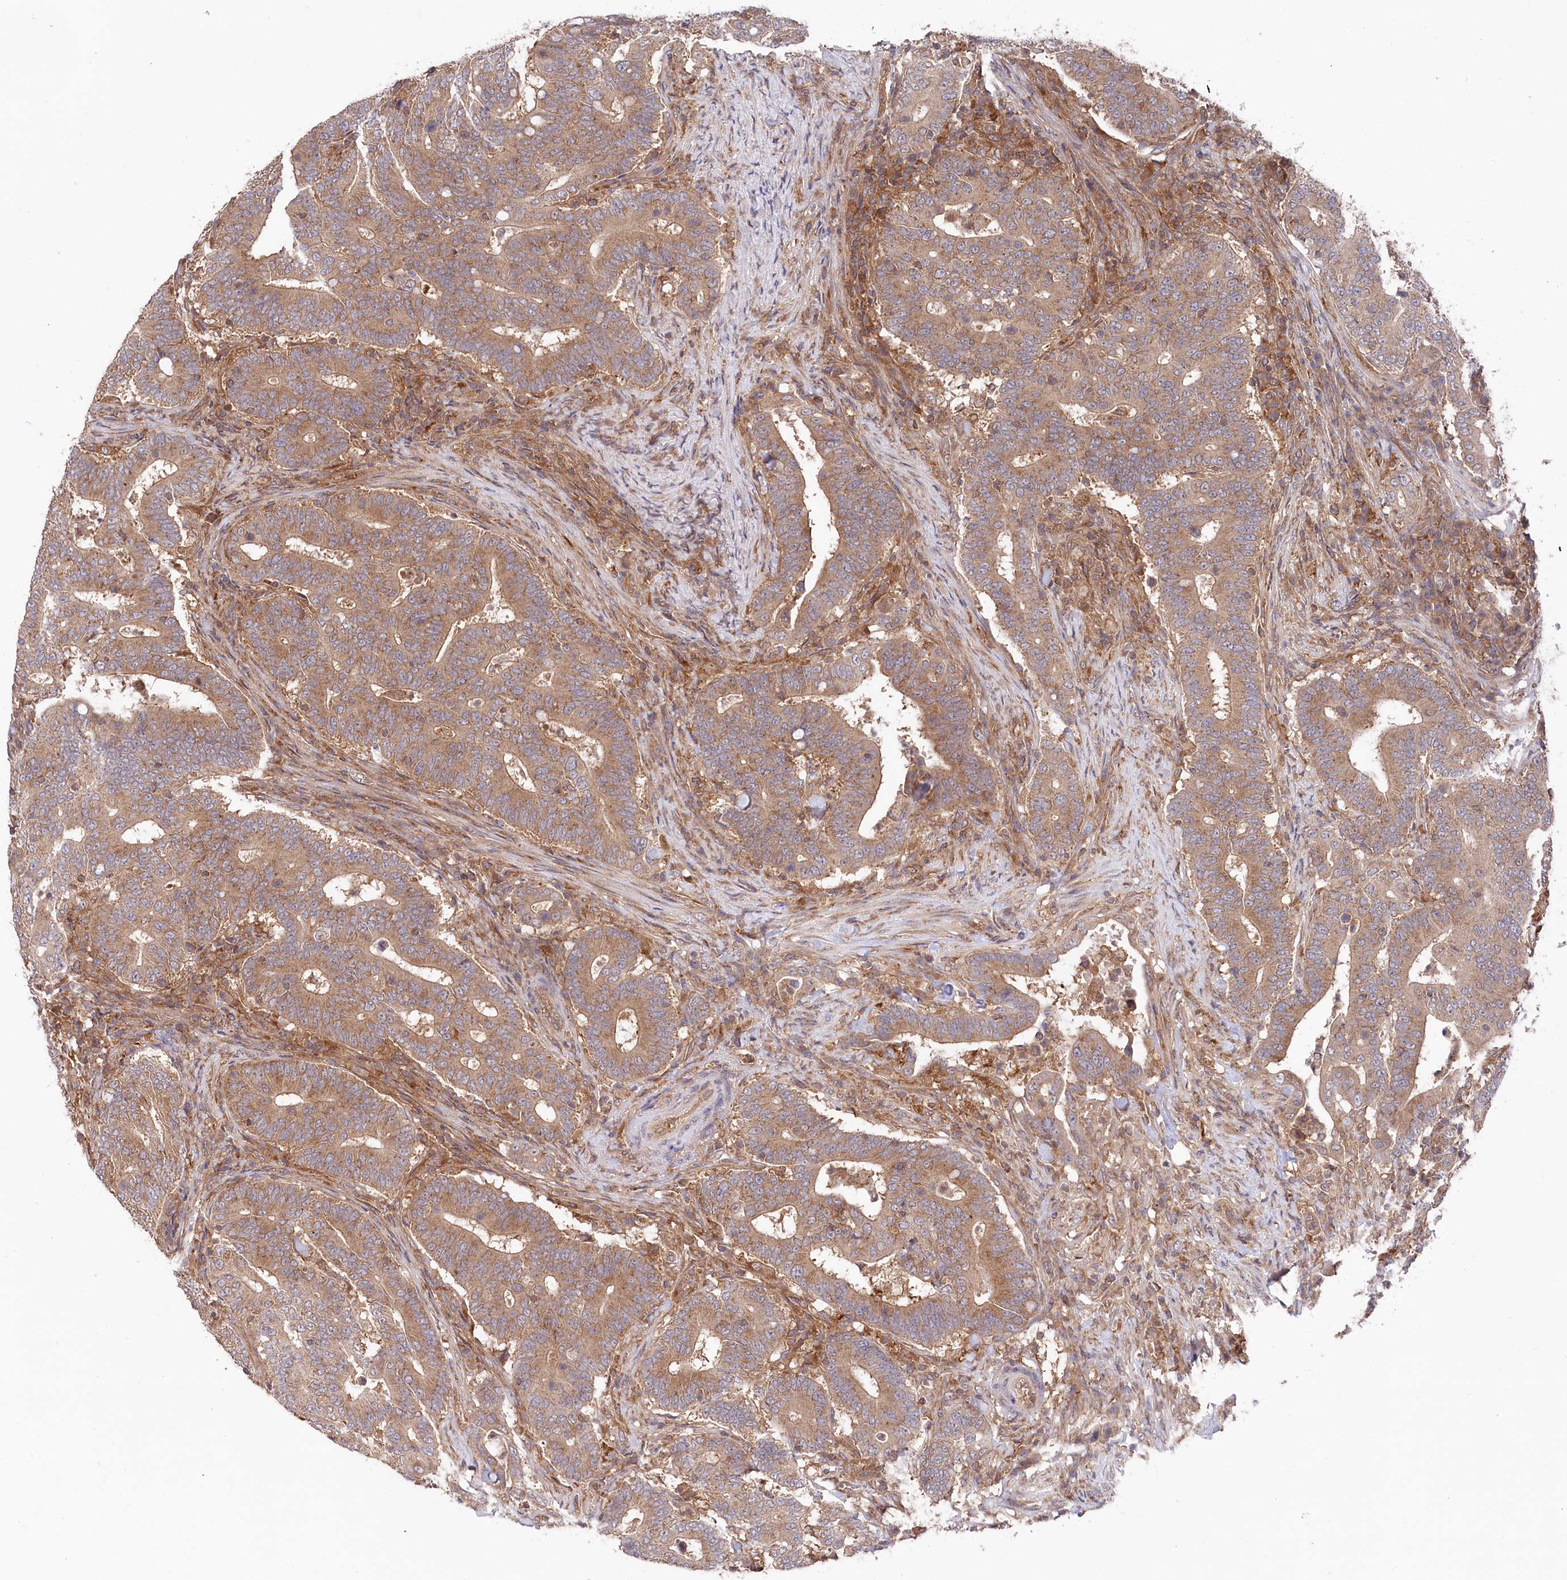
{"staining": {"intensity": "moderate", "quantity": ">75%", "location": "cytoplasmic/membranous"}, "tissue": "colorectal cancer", "cell_type": "Tumor cells", "image_type": "cancer", "snomed": [{"axis": "morphology", "description": "Adenocarcinoma, NOS"}, {"axis": "topography", "description": "Colon"}], "caption": "Protein staining by immunohistochemistry (IHC) shows moderate cytoplasmic/membranous positivity in approximately >75% of tumor cells in colorectal cancer. Nuclei are stained in blue.", "gene": "PPP1R21", "patient": {"sex": "female", "age": 66}}